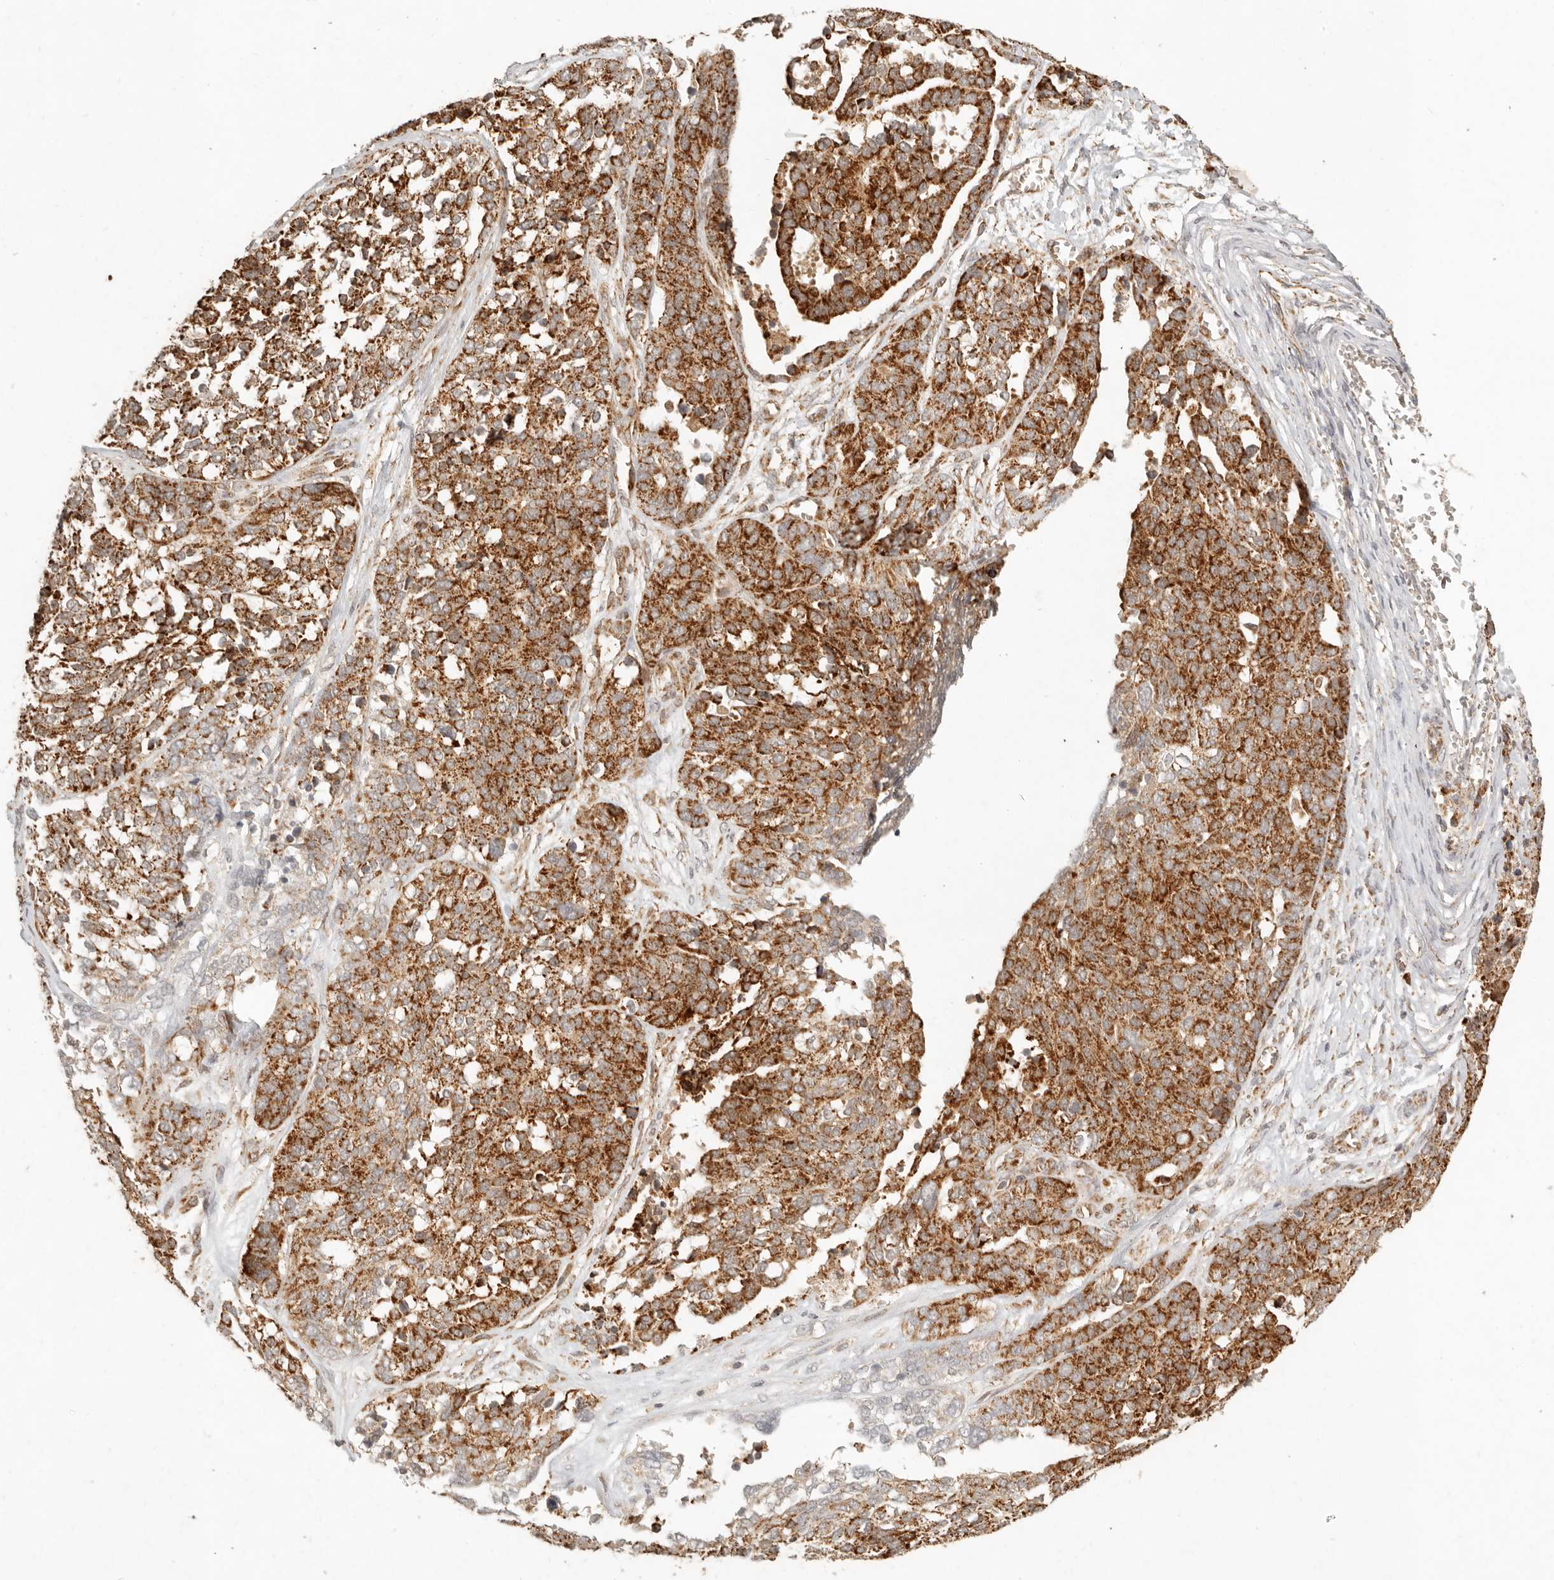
{"staining": {"intensity": "strong", "quantity": ">75%", "location": "cytoplasmic/membranous"}, "tissue": "ovarian cancer", "cell_type": "Tumor cells", "image_type": "cancer", "snomed": [{"axis": "morphology", "description": "Cystadenocarcinoma, serous, NOS"}, {"axis": "topography", "description": "Ovary"}], "caption": "The immunohistochemical stain labels strong cytoplasmic/membranous expression in tumor cells of ovarian cancer tissue.", "gene": "MRPL55", "patient": {"sex": "female", "age": 44}}